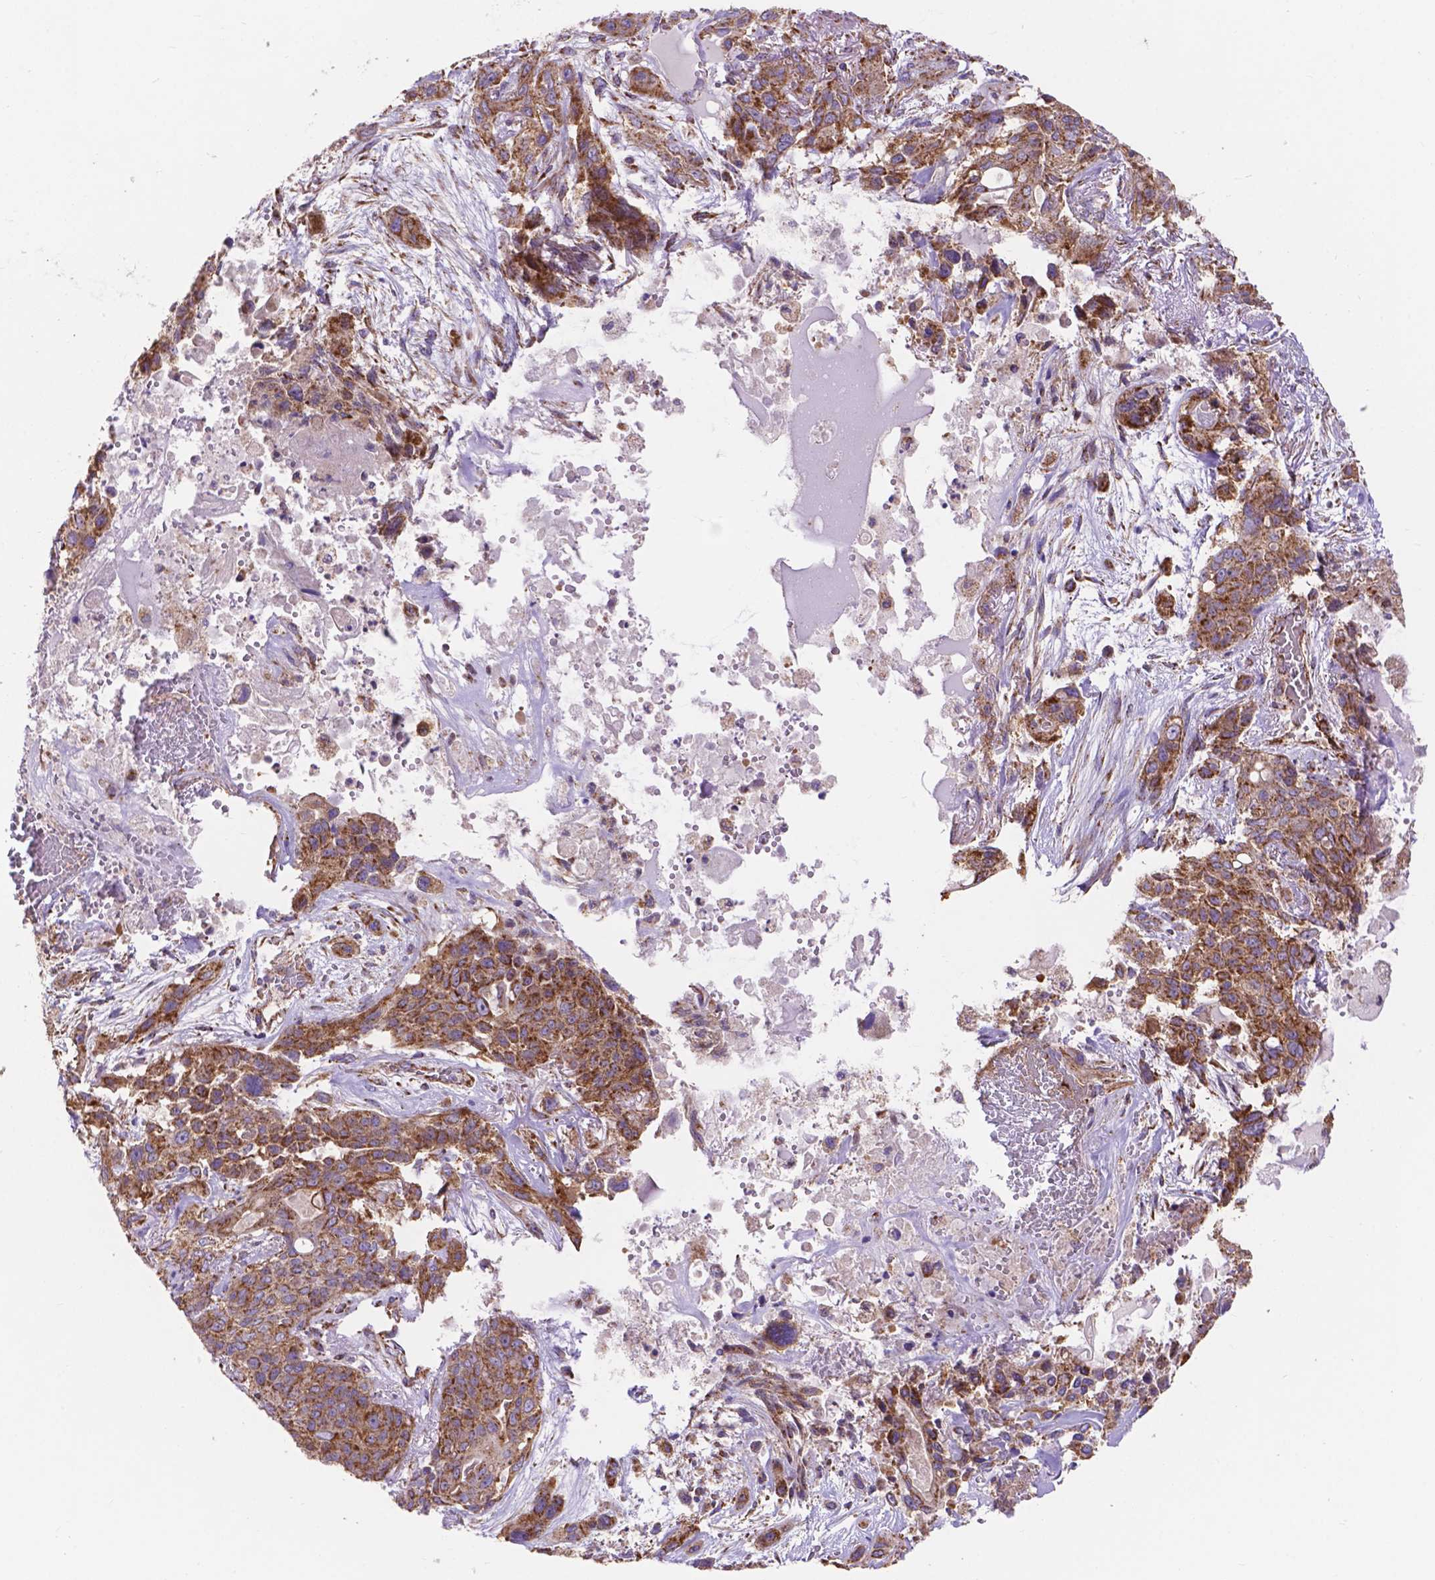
{"staining": {"intensity": "moderate", "quantity": ">75%", "location": "cytoplasmic/membranous"}, "tissue": "lung cancer", "cell_type": "Tumor cells", "image_type": "cancer", "snomed": [{"axis": "morphology", "description": "Squamous cell carcinoma, NOS"}, {"axis": "topography", "description": "Lung"}], "caption": "DAB immunohistochemical staining of human lung cancer (squamous cell carcinoma) demonstrates moderate cytoplasmic/membranous protein expression in approximately >75% of tumor cells. (Brightfield microscopy of DAB IHC at high magnification).", "gene": "AK3", "patient": {"sex": "female", "age": 70}}